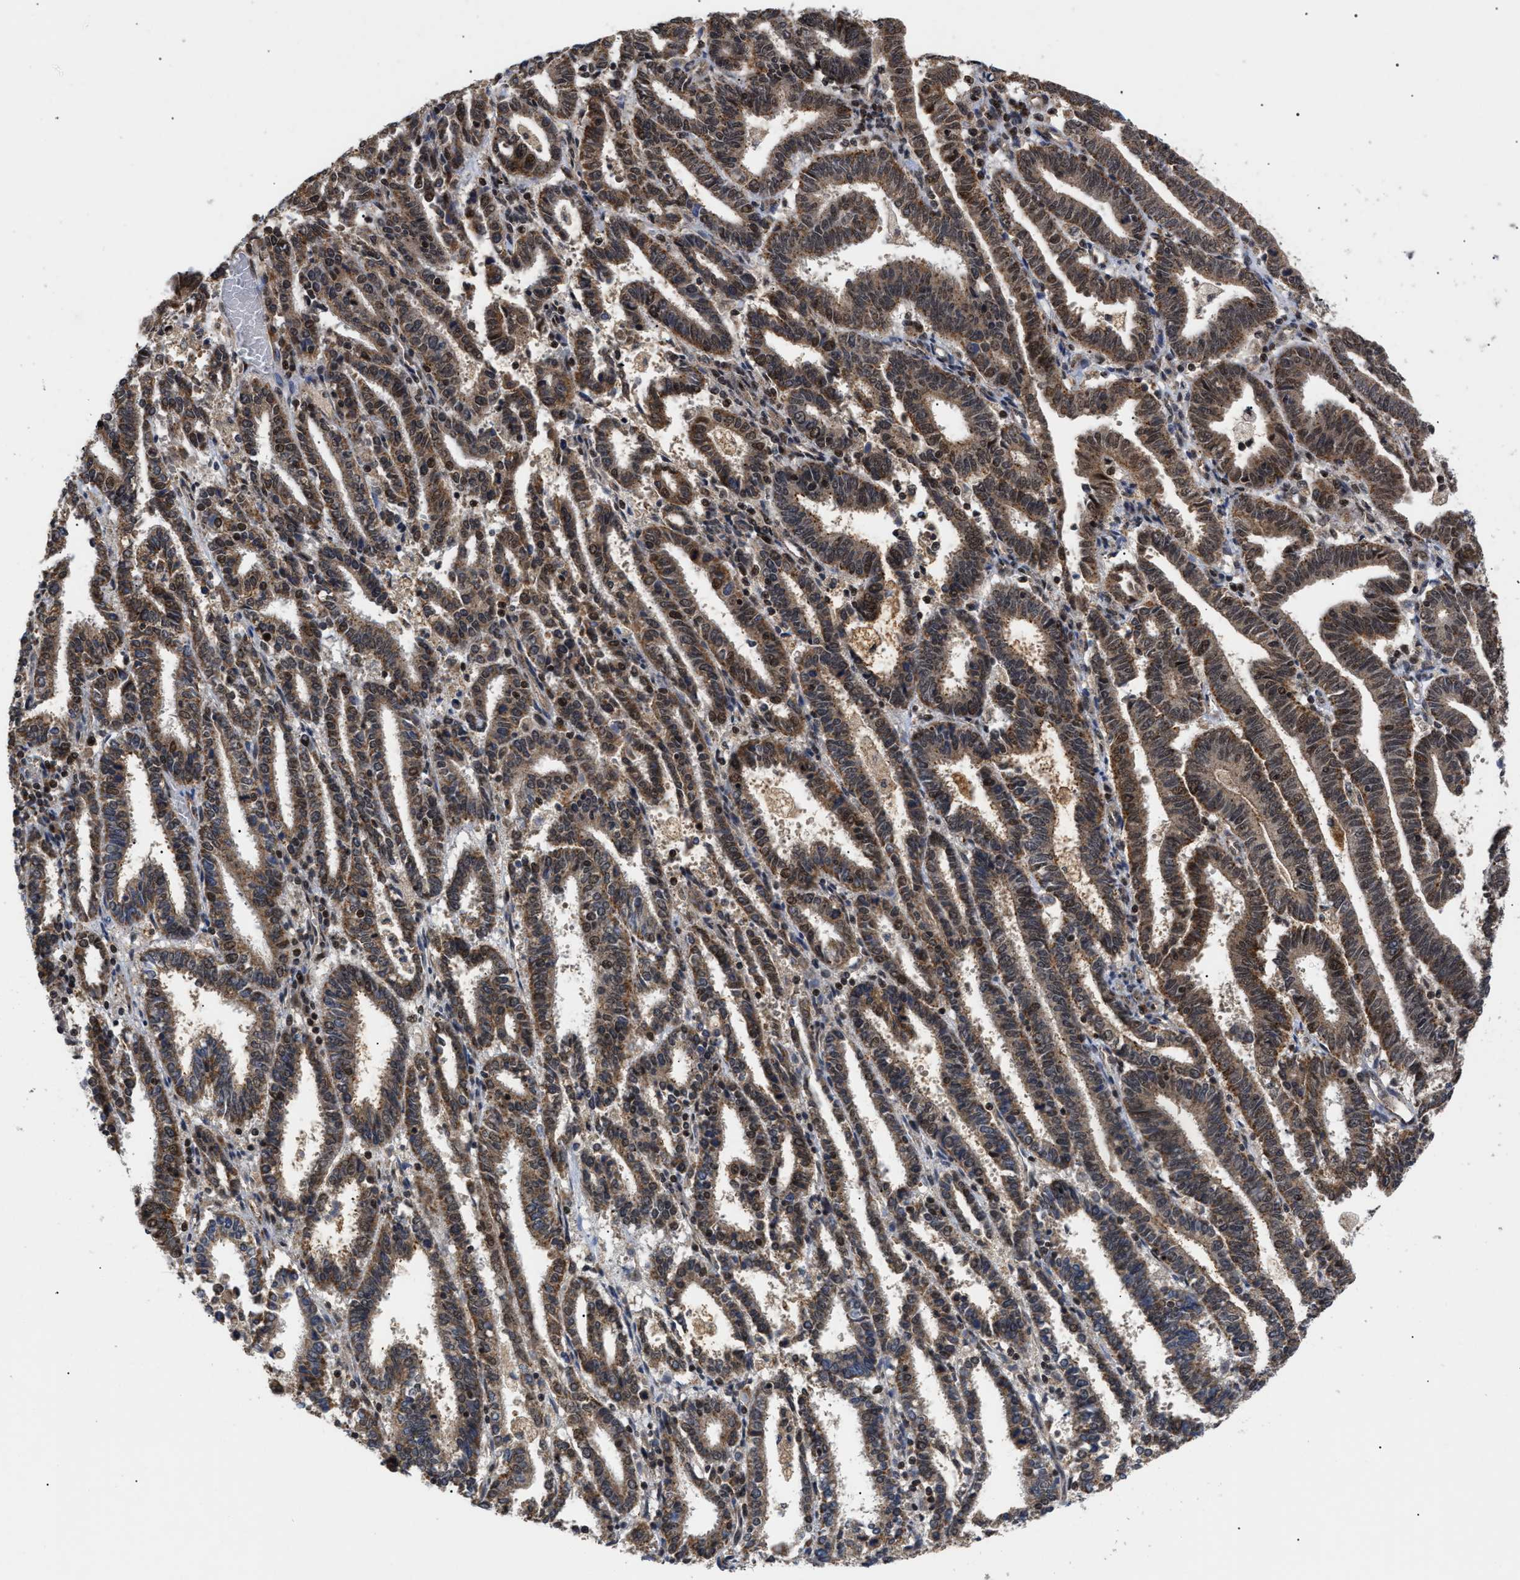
{"staining": {"intensity": "moderate", "quantity": ">75%", "location": "cytoplasmic/membranous,nuclear"}, "tissue": "endometrial cancer", "cell_type": "Tumor cells", "image_type": "cancer", "snomed": [{"axis": "morphology", "description": "Adenocarcinoma, NOS"}, {"axis": "topography", "description": "Uterus"}], "caption": "Endometrial cancer stained with a brown dye exhibits moderate cytoplasmic/membranous and nuclear positive positivity in about >75% of tumor cells.", "gene": "ZBTB11", "patient": {"sex": "female", "age": 83}}